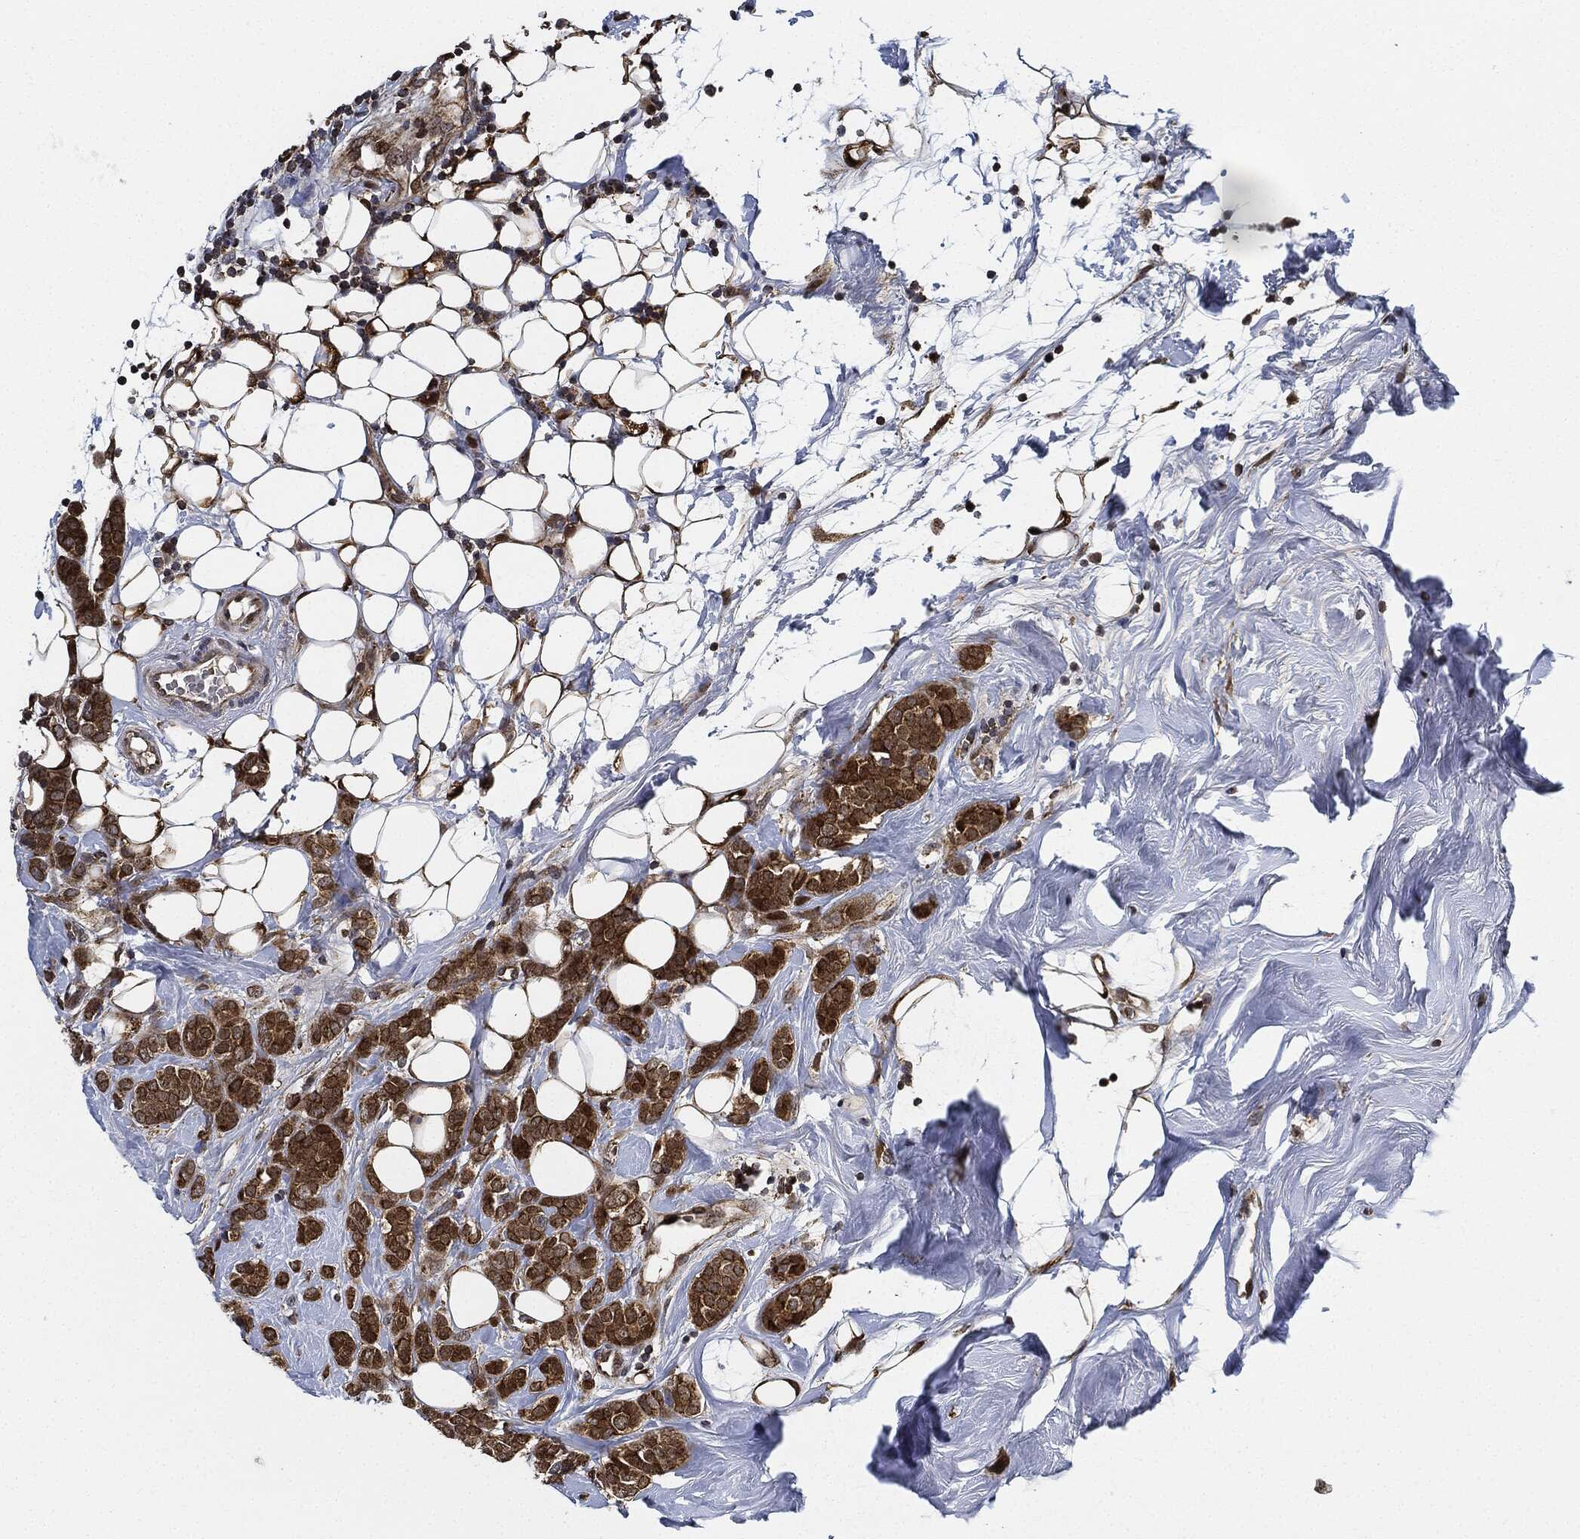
{"staining": {"intensity": "moderate", "quantity": ">75%", "location": "cytoplasmic/membranous"}, "tissue": "breast cancer", "cell_type": "Tumor cells", "image_type": "cancer", "snomed": [{"axis": "morphology", "description": "Lobular carcinoma"}, {"axis": "topography", "description": "Breast"}], "caption": "Breast cancer (lobular carcinoma) stained with a protein marker displays moderate staining in tumor cells.", "gene": "RNASEL", "patient": {"sex": "female", "age": 49}}